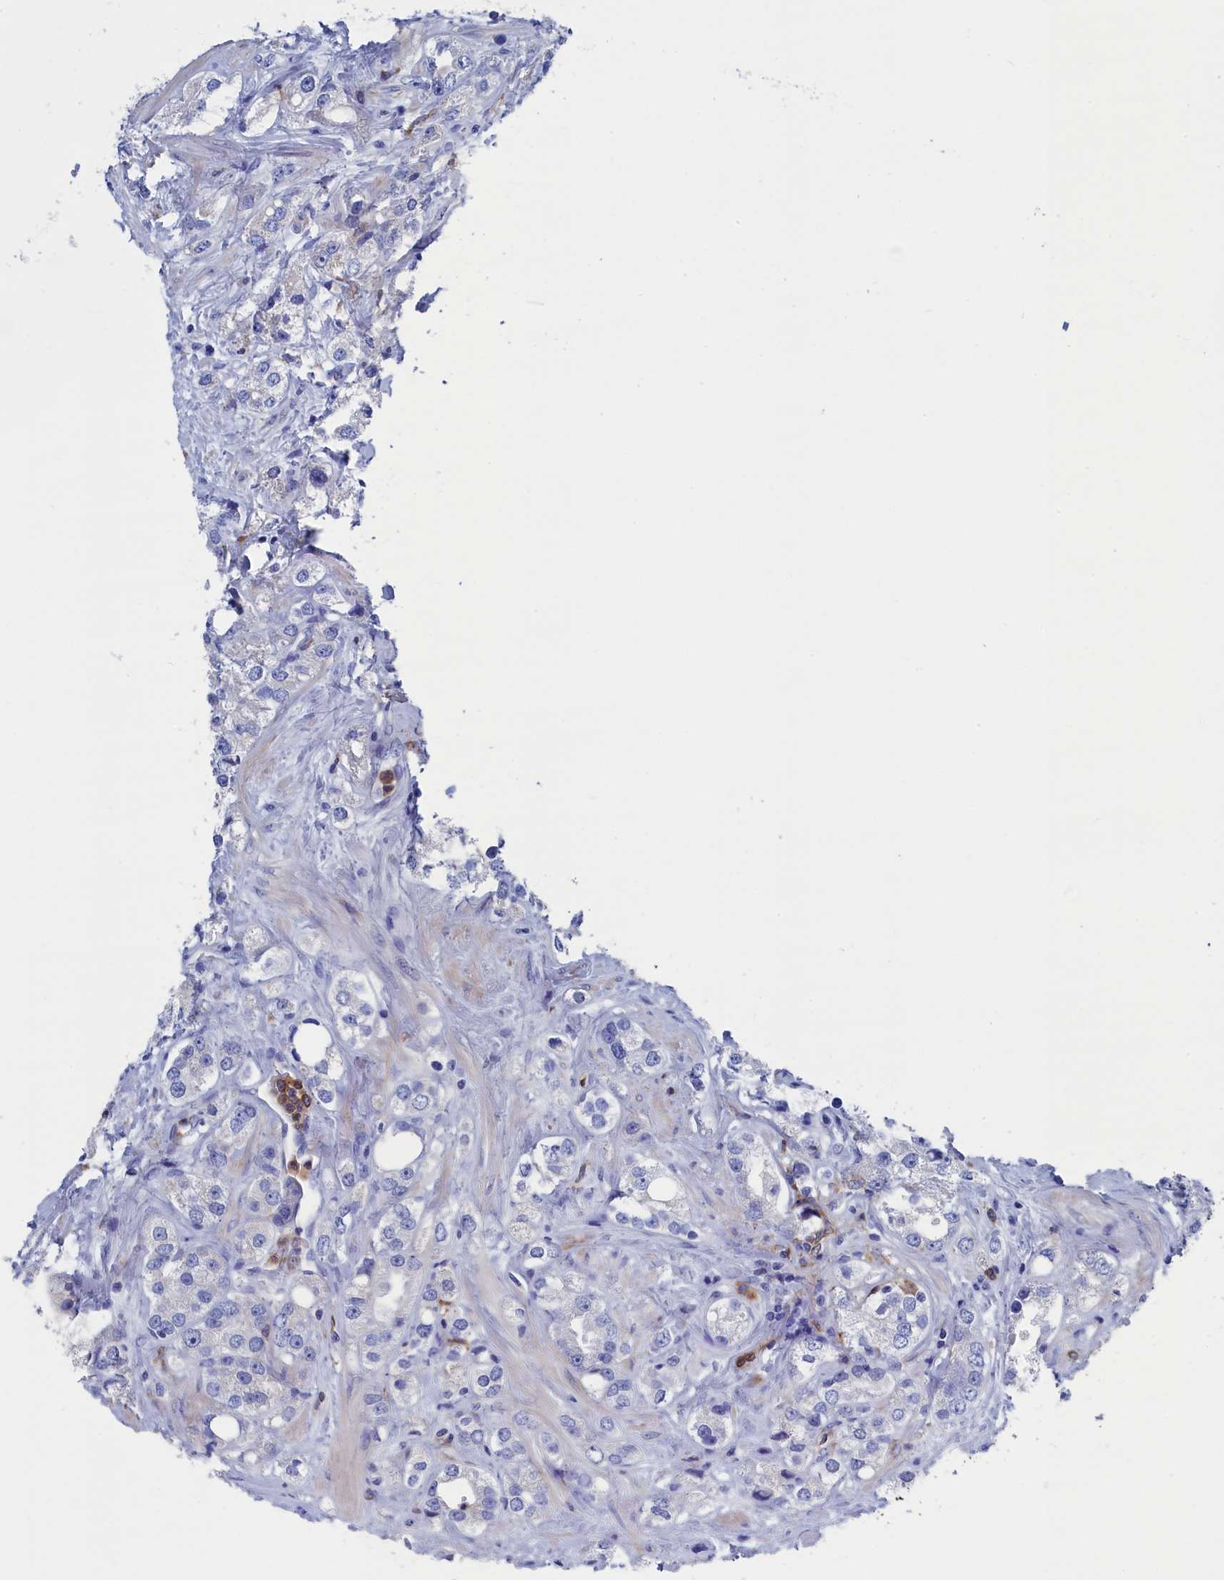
{"staining": {"intensity": "negative", "quantity": "none", "location": "none"}, "tissue": "prostate cancer", "cell_type": "Tumor cells", "image_type": "cancer", "snomed": [{"axis": "morphology", "description": "Adenocarcinoma, NOS"}, {"axis": "topography", "description": "Prostate"}], "caption": "This is a photomicrograph of immunohistochemistry staining of prostate cancer, which shows no staining in tumor cells.", "gene": "TYROBP", "patient": {"sex": "male", "age": 79}}